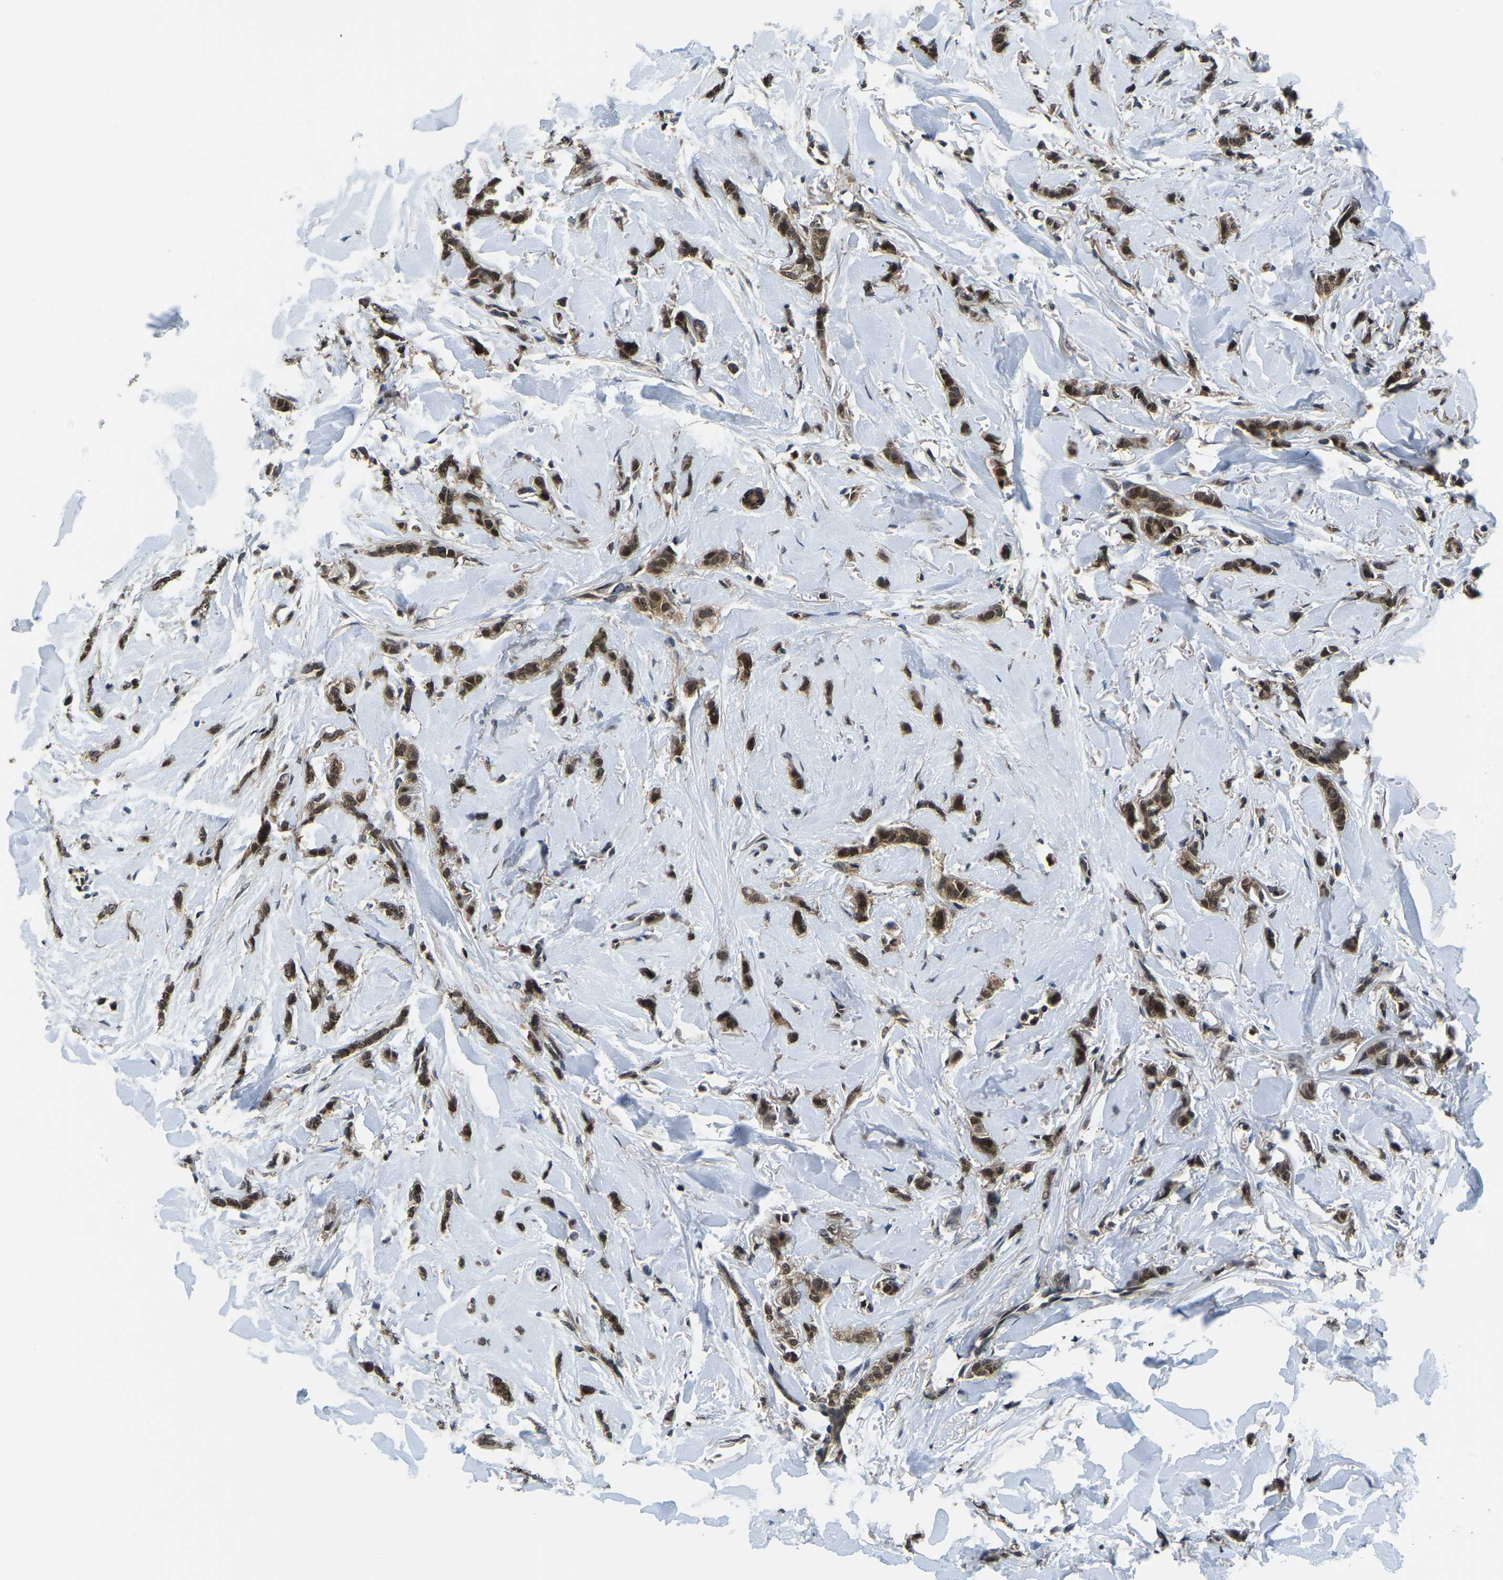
{"staining": {"intensity": "moderate", "quantity": ">75%", "location": "cytoplasmic/membranous,nuclear"}, "tissue": "breast cancer", "cell_type": "Tumor cells", "image_type": "cancer", "snomed": [{"axis": "morphology", "description": "Lobular carcinoma"}, {"axis": "topography", "description": "Skin"}, {"axis": "topography", "description": "Breast"}], "caption": "Brown immunohistochemical staining in breast cancer (lobular carcinoma) reveals moderate cytoplasmic/membranous and nuclear positivity in about >75% of tumor cells.", "gene": "DFFA", "patient": {"sex": "female", "age": 46}}